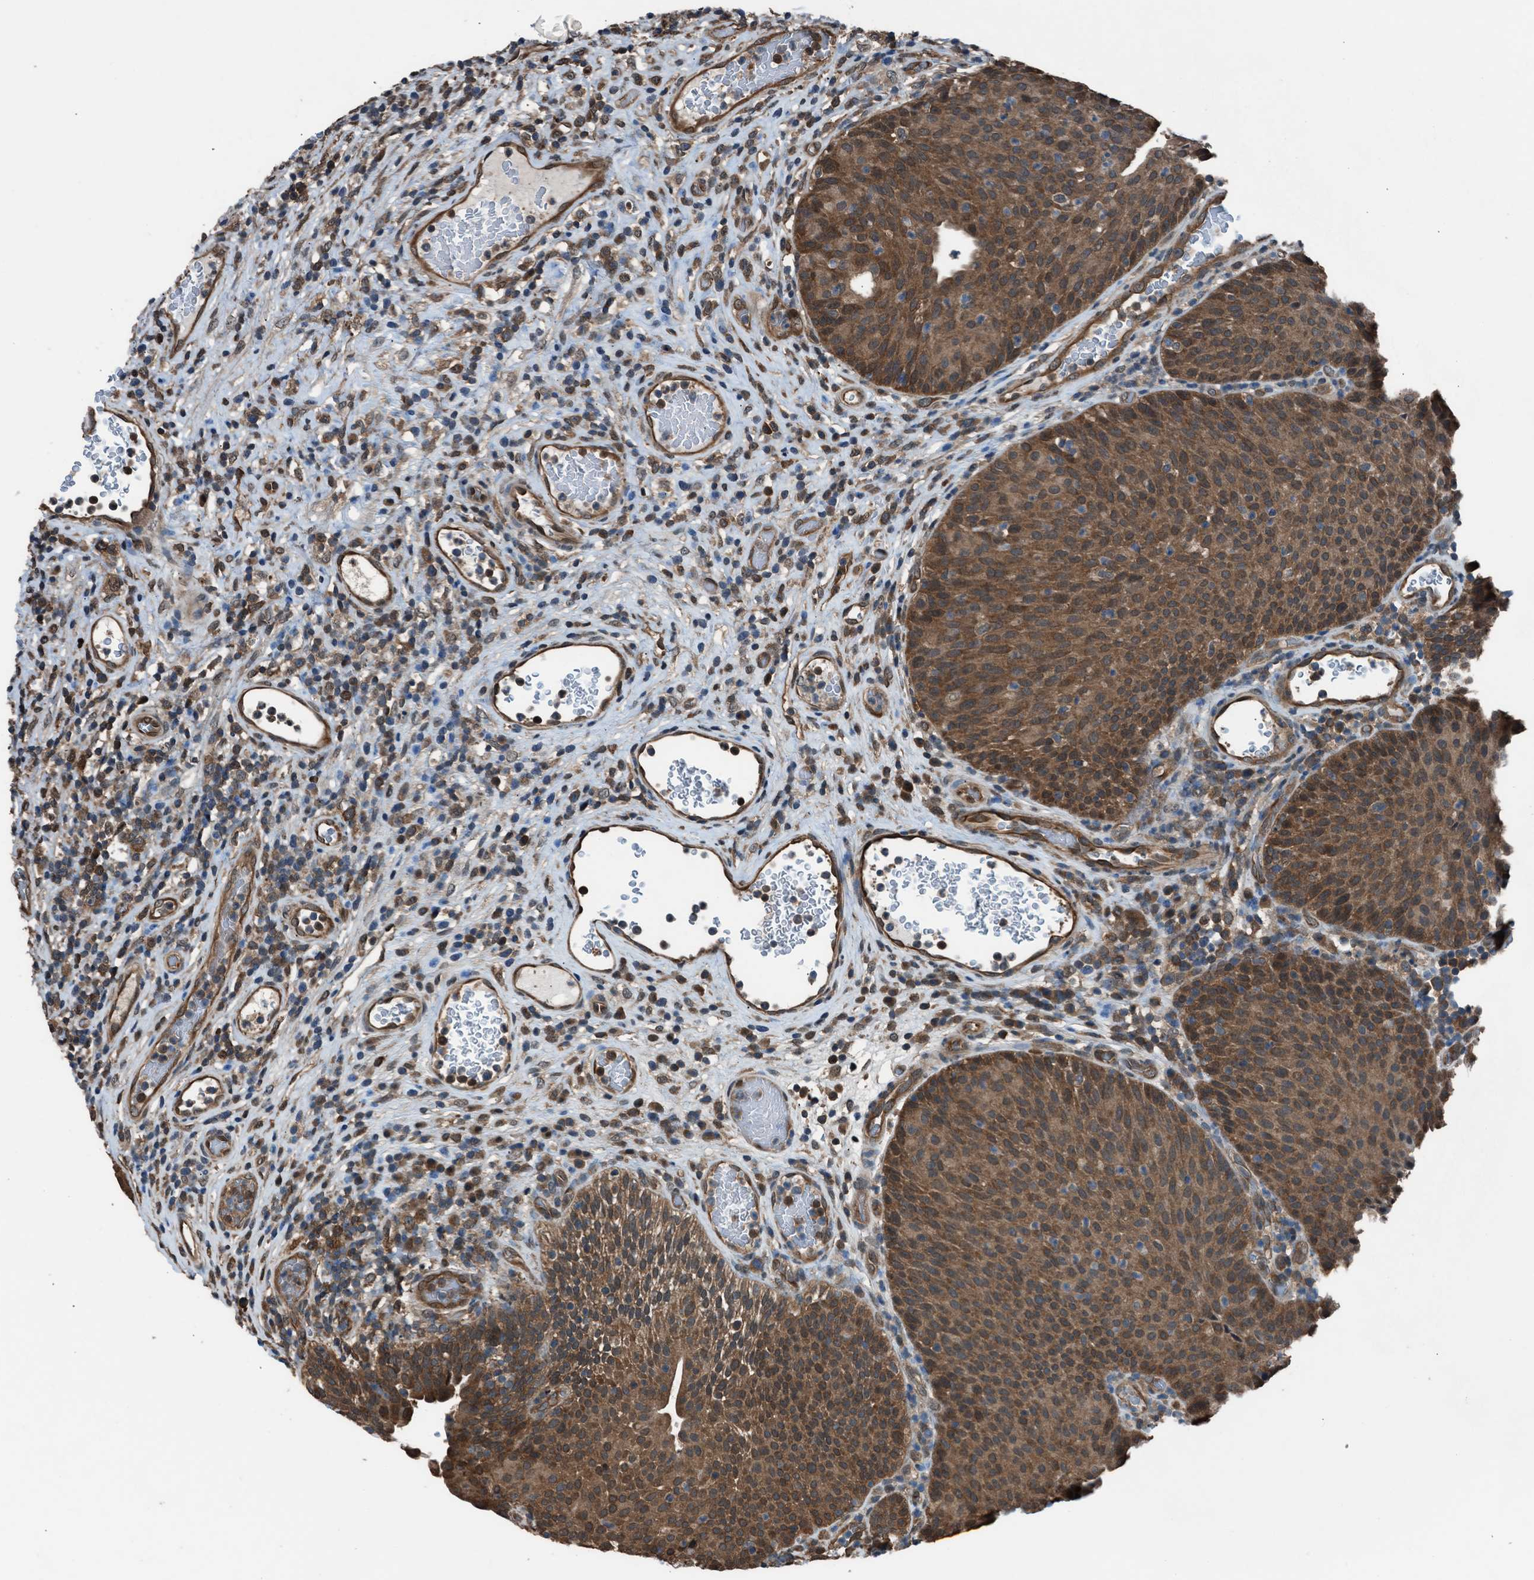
{"staining": {"intensity": "moderate", "quantity": ">75%", "location": "cytoplasmic/membranous"}, "tissue": "urothelial cancer", "cell_type": "Tumor cells", "image_type": "cancer", "snomed": [{"axis": "morphology", "description": "Urothelial carcinoma, Low grade"}, {"axis": "topography", "description": "Urinary bladder"}], "caption": "Immunohistochemistry micrograph of neoplastic tissue: human low-grade urothelial carcinoma stained using immunohistochemistry reveals medium levels of moderate protein expression localized specifically in the cytoplasmic/membranous of tumor cells, appearing as a cytoplasmic/membranous brown color.", "gene": "YWHAG", "patient": {"sex": "female", "age": 75}}